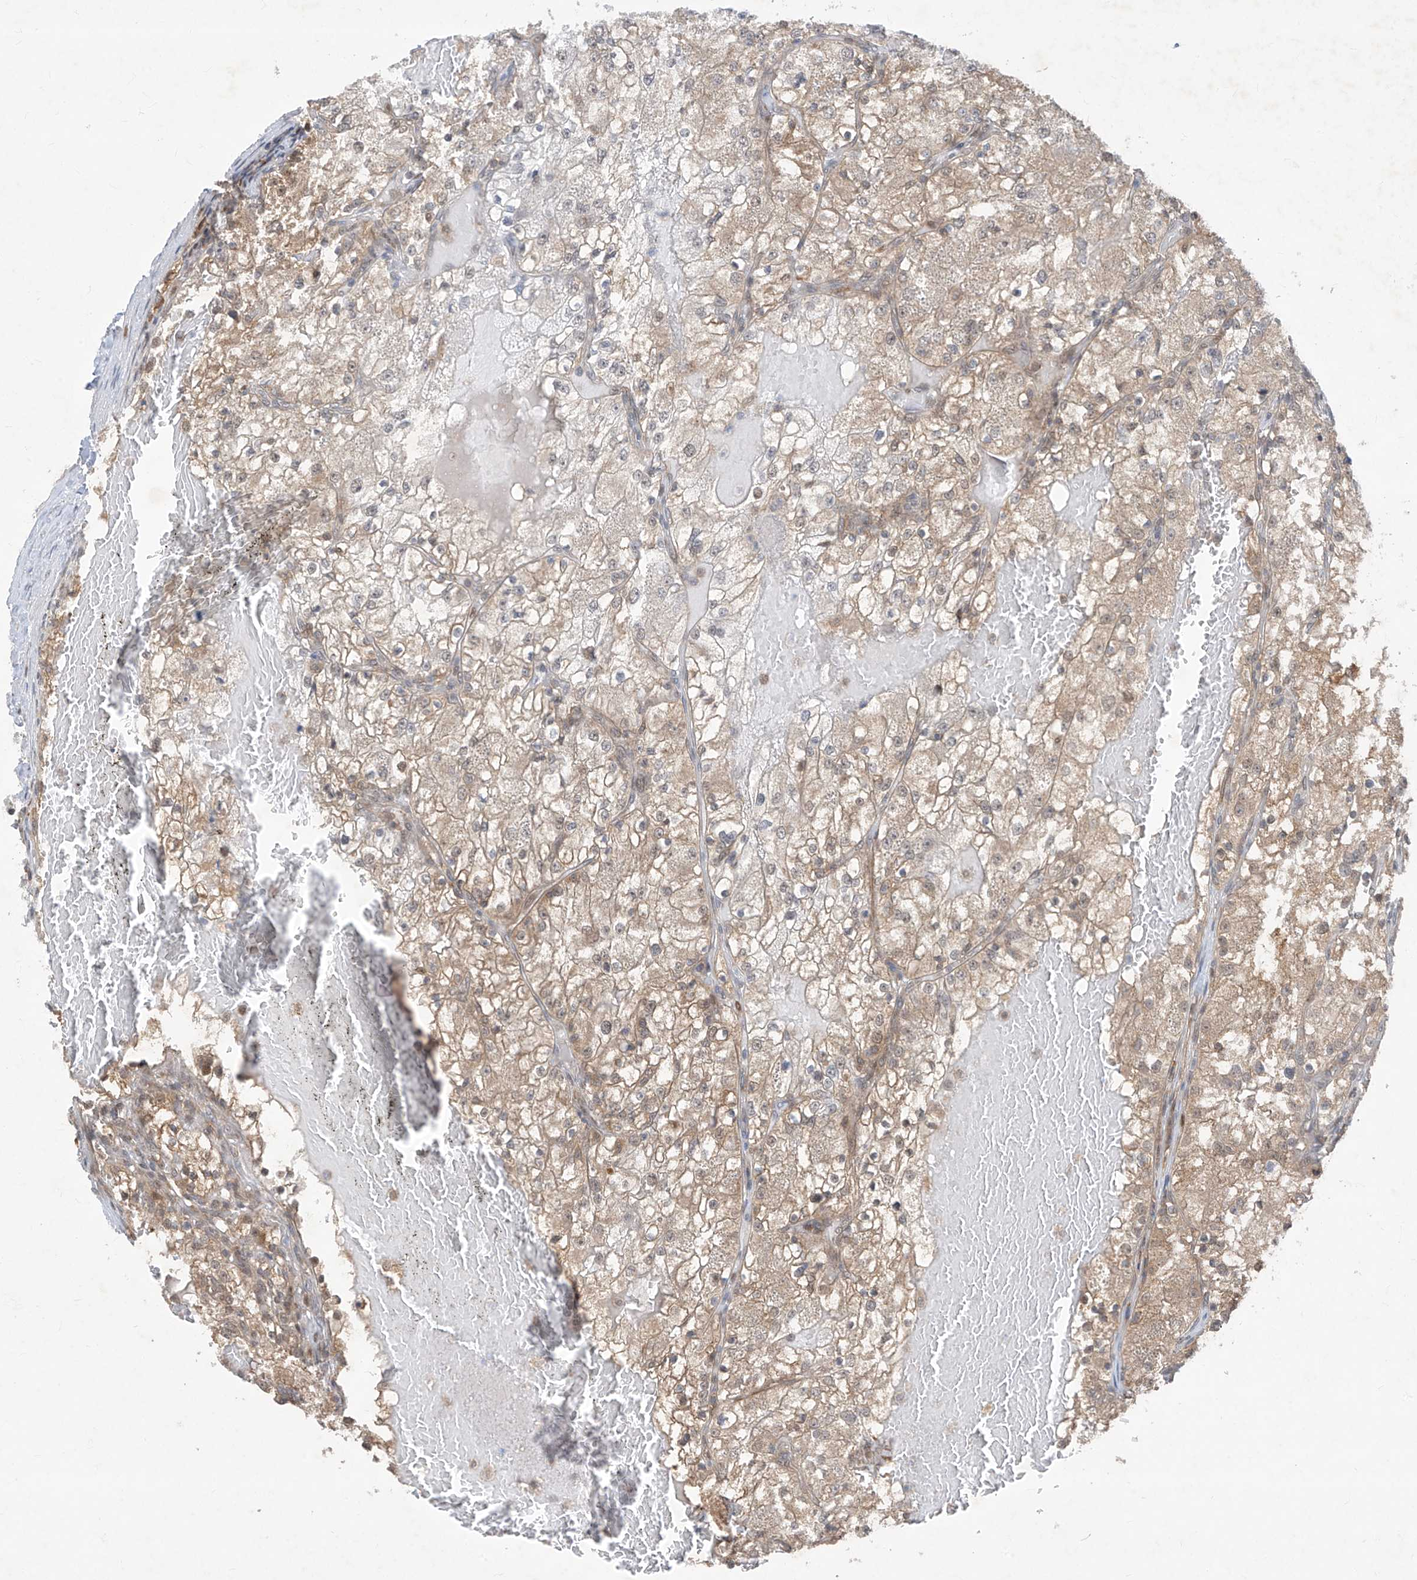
{"staining": {"intensity": "weak", "quantity": "25%-75%", "location": "cytoplasmic/membranous"}, "tissue": "renal cancer", "cell_type": "Tumor cells", "image_type": "cancer", "snomed": [{"axis": "morphology", "description": "Normal tissue, NOS"}, {"axis": "morphology", "description": "Adenocarcinoma, NOS"}, {"axis": "topography", "description": "Kidney"}], "caption": "Adenocarcinoma (renal) stained with DAB IHC demonstrates low levels of weak cytoplasmic/membranous staining in about 25%-75% of tumor cells.", "gene": "ZNF358", "patient": {"sex": "male", "age": 68}}